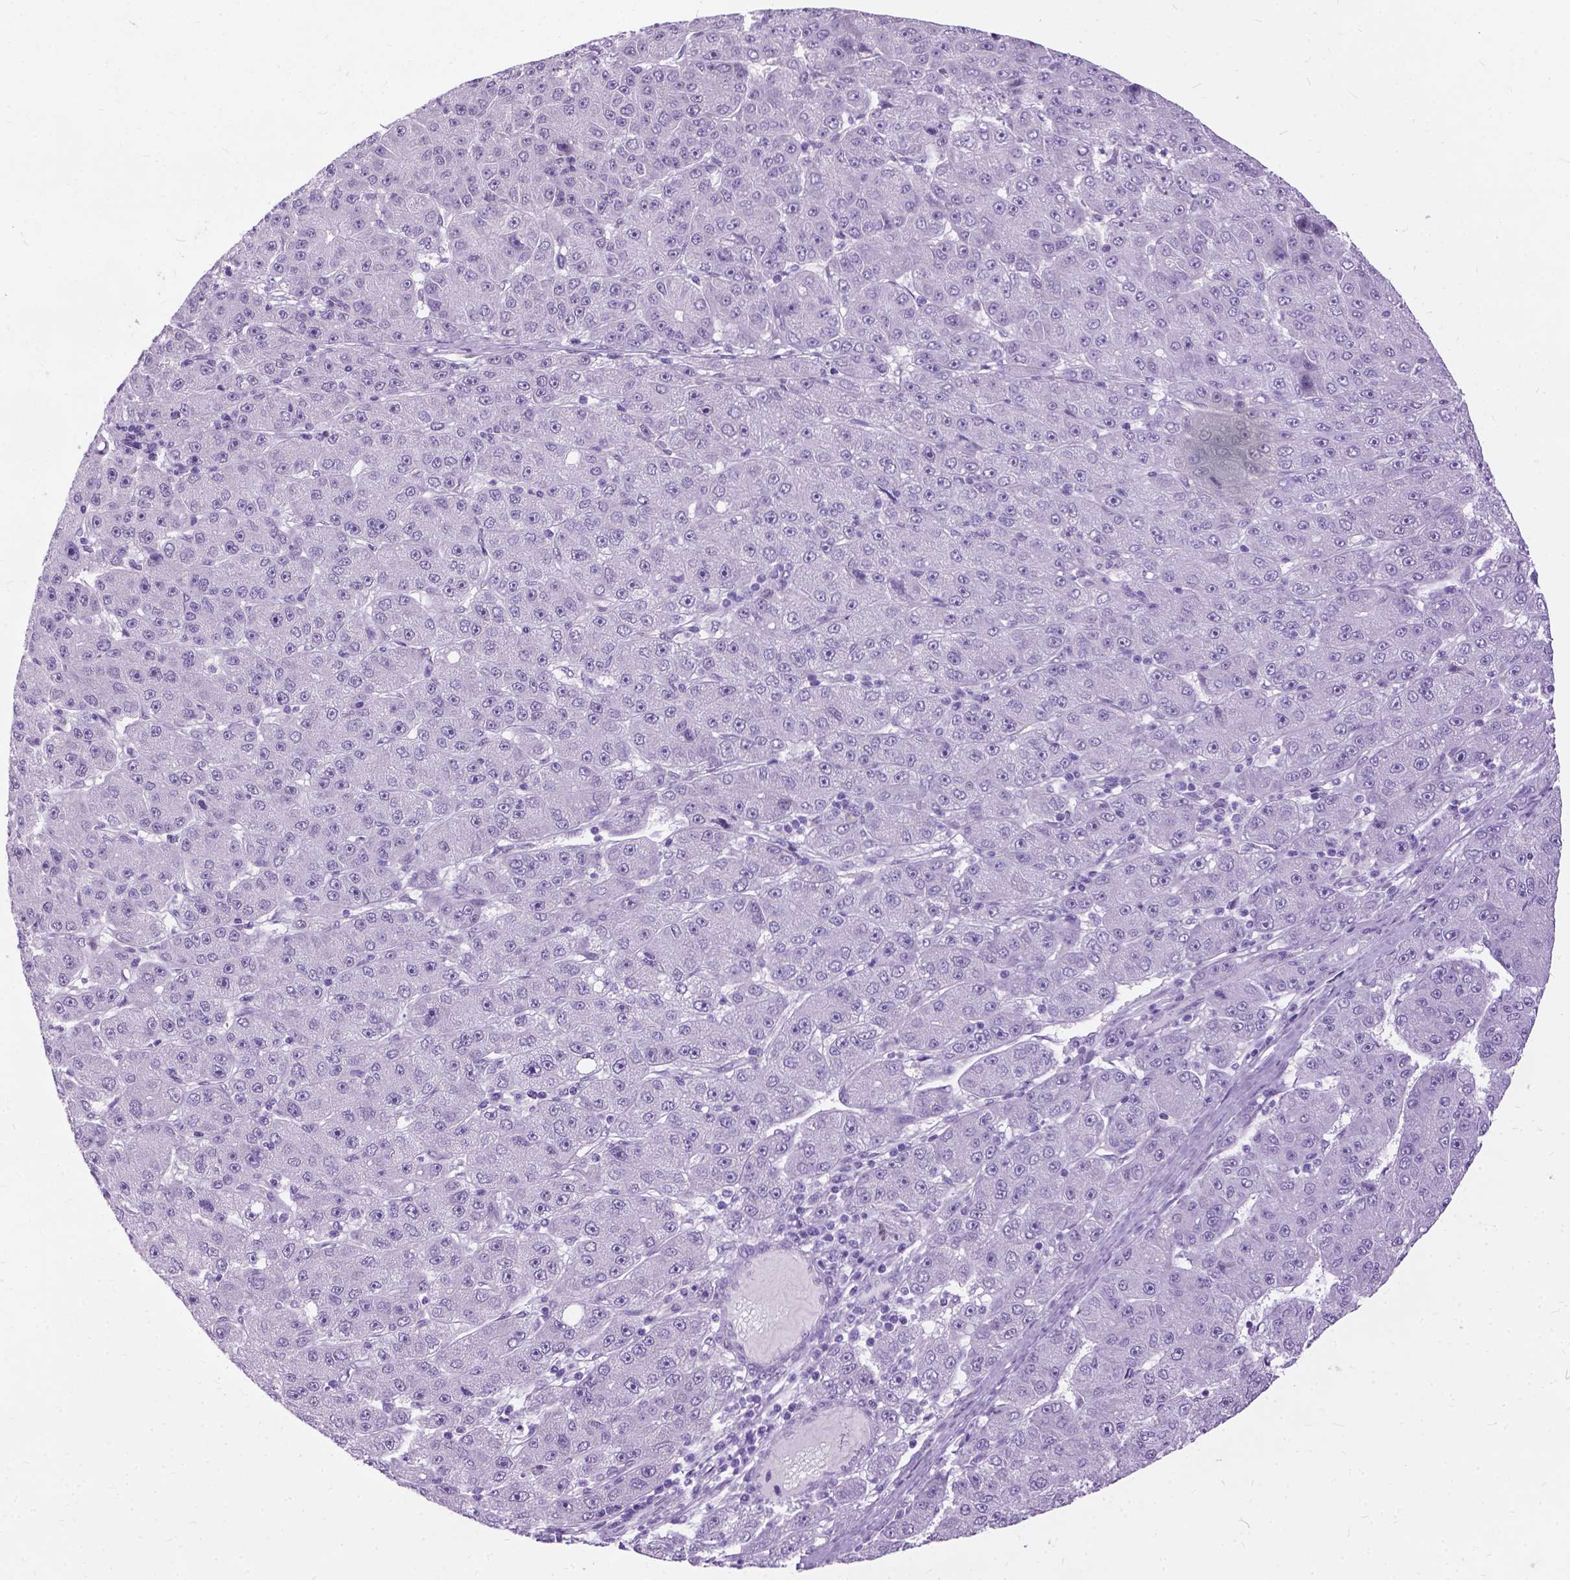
{"staining": {"intensity": "negative", "quantity": "none", "location": "none"}, "tissue": "liver cancer", "cell_type": "Tumor cells", "image_type": "cancer", "snomed": [{"axis": "morphology", "description": "Carcinoma, Hepatocellular, NOS"}, {"axis": "topography", "description": "Liver"}], "caption": "High magnification brightfield microscopy of liver cancer (hepatocellular carcinoma) stained with DAB (3,3'-diaminobenzidine) (brown) and counterstained with hematoxylin (blue): tumor cells show no significant staining.", "gene": "PROB1", "patient": {"sex": "male", "age": 67}}